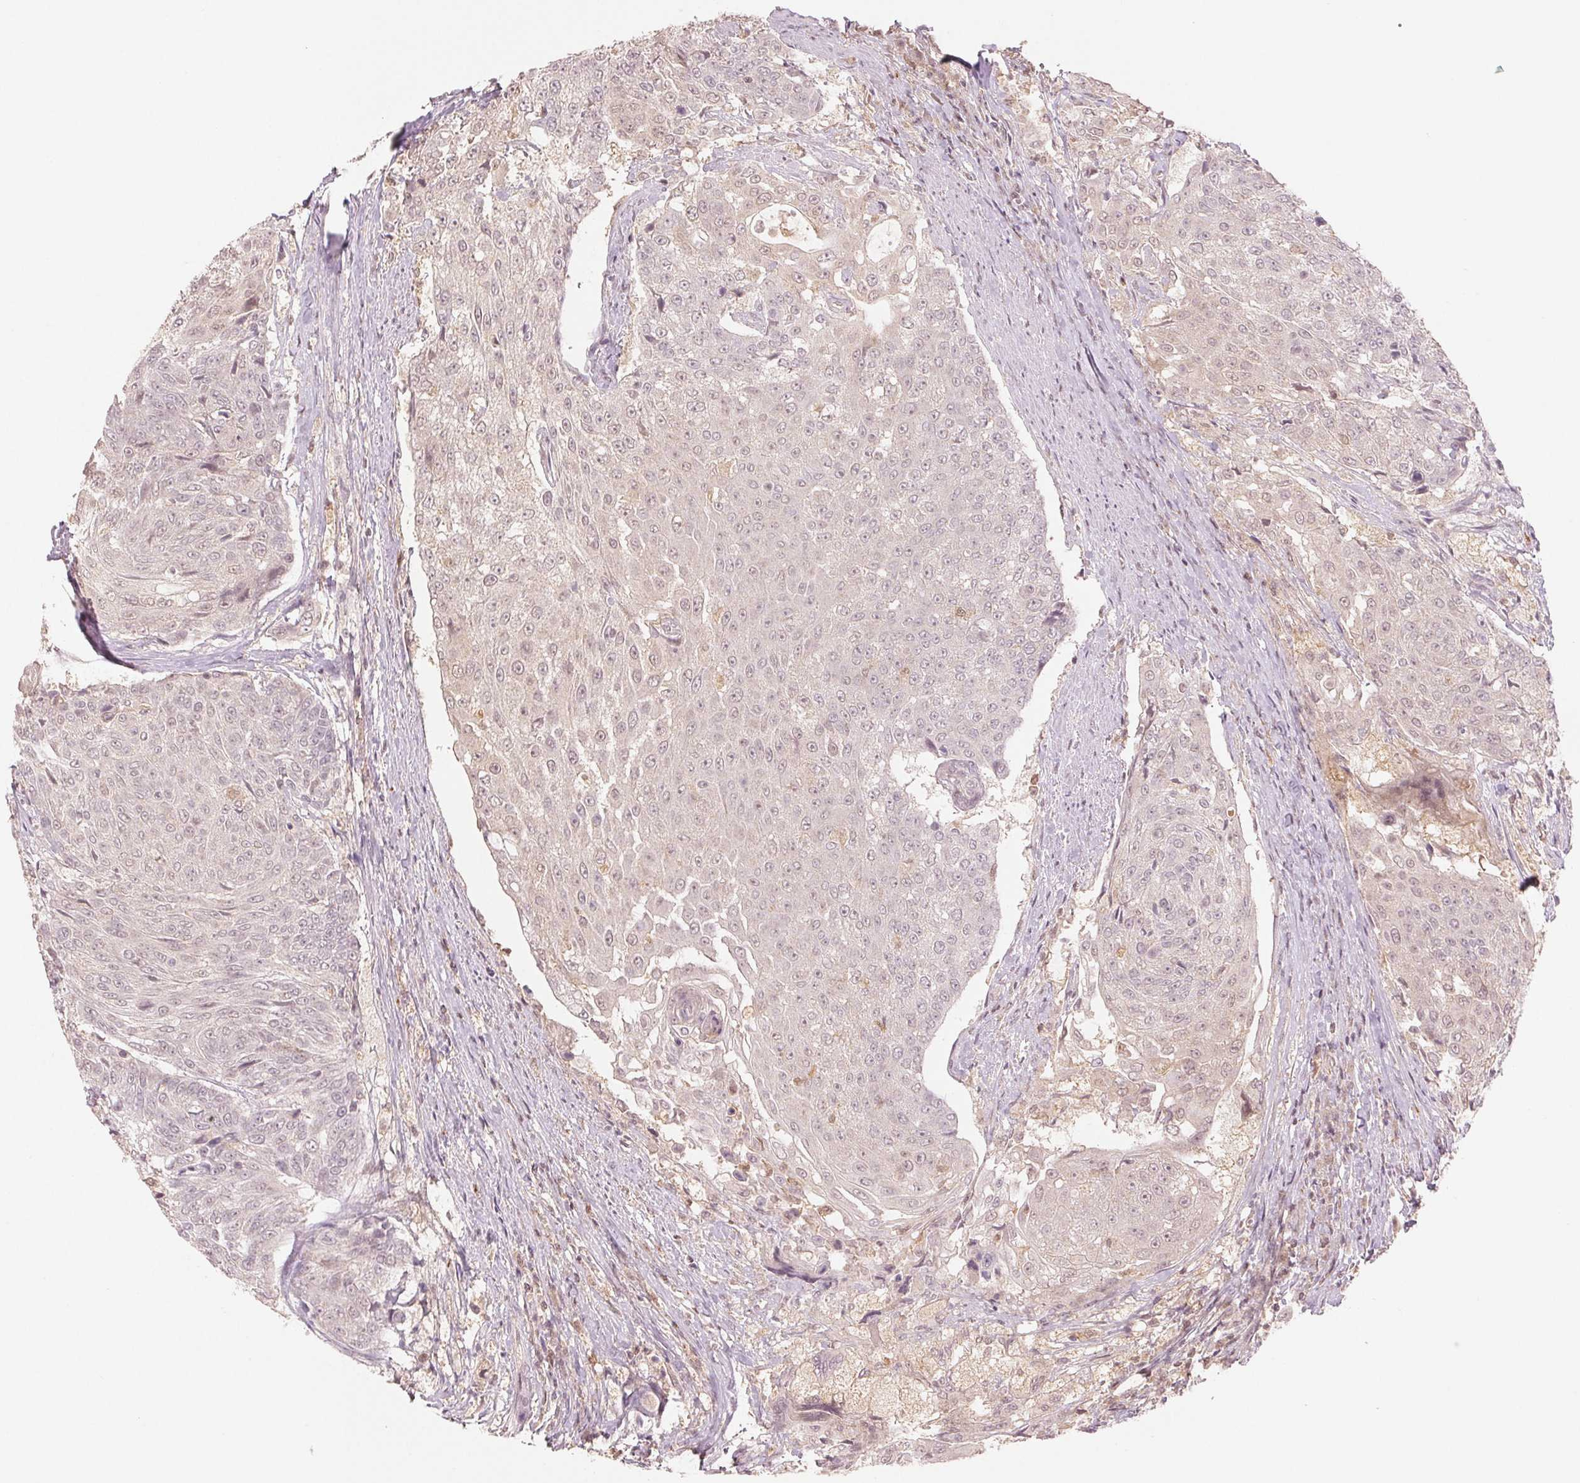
{"staining": {"intensity": "weak", "quantity": "<25%", "location": "nuclear"}, "tissue": "urothelial cancer", "cell_type": "Tumor cells", "image_type": "cancer", "snomed": [{"axis": "morphology", "description": "Urothelial carcinoma, High grade"}, {"axis": "topography", "description": "Urinary bladder"}], "caption": "This histopathology image is of urothelial cancer stained with IHC to label a protein in brown with the nuclei are counter-stained blue. There is no expression in tumor cells.", "gene": "MAPK14", "patient": {"sex": "female", "age": 63}}